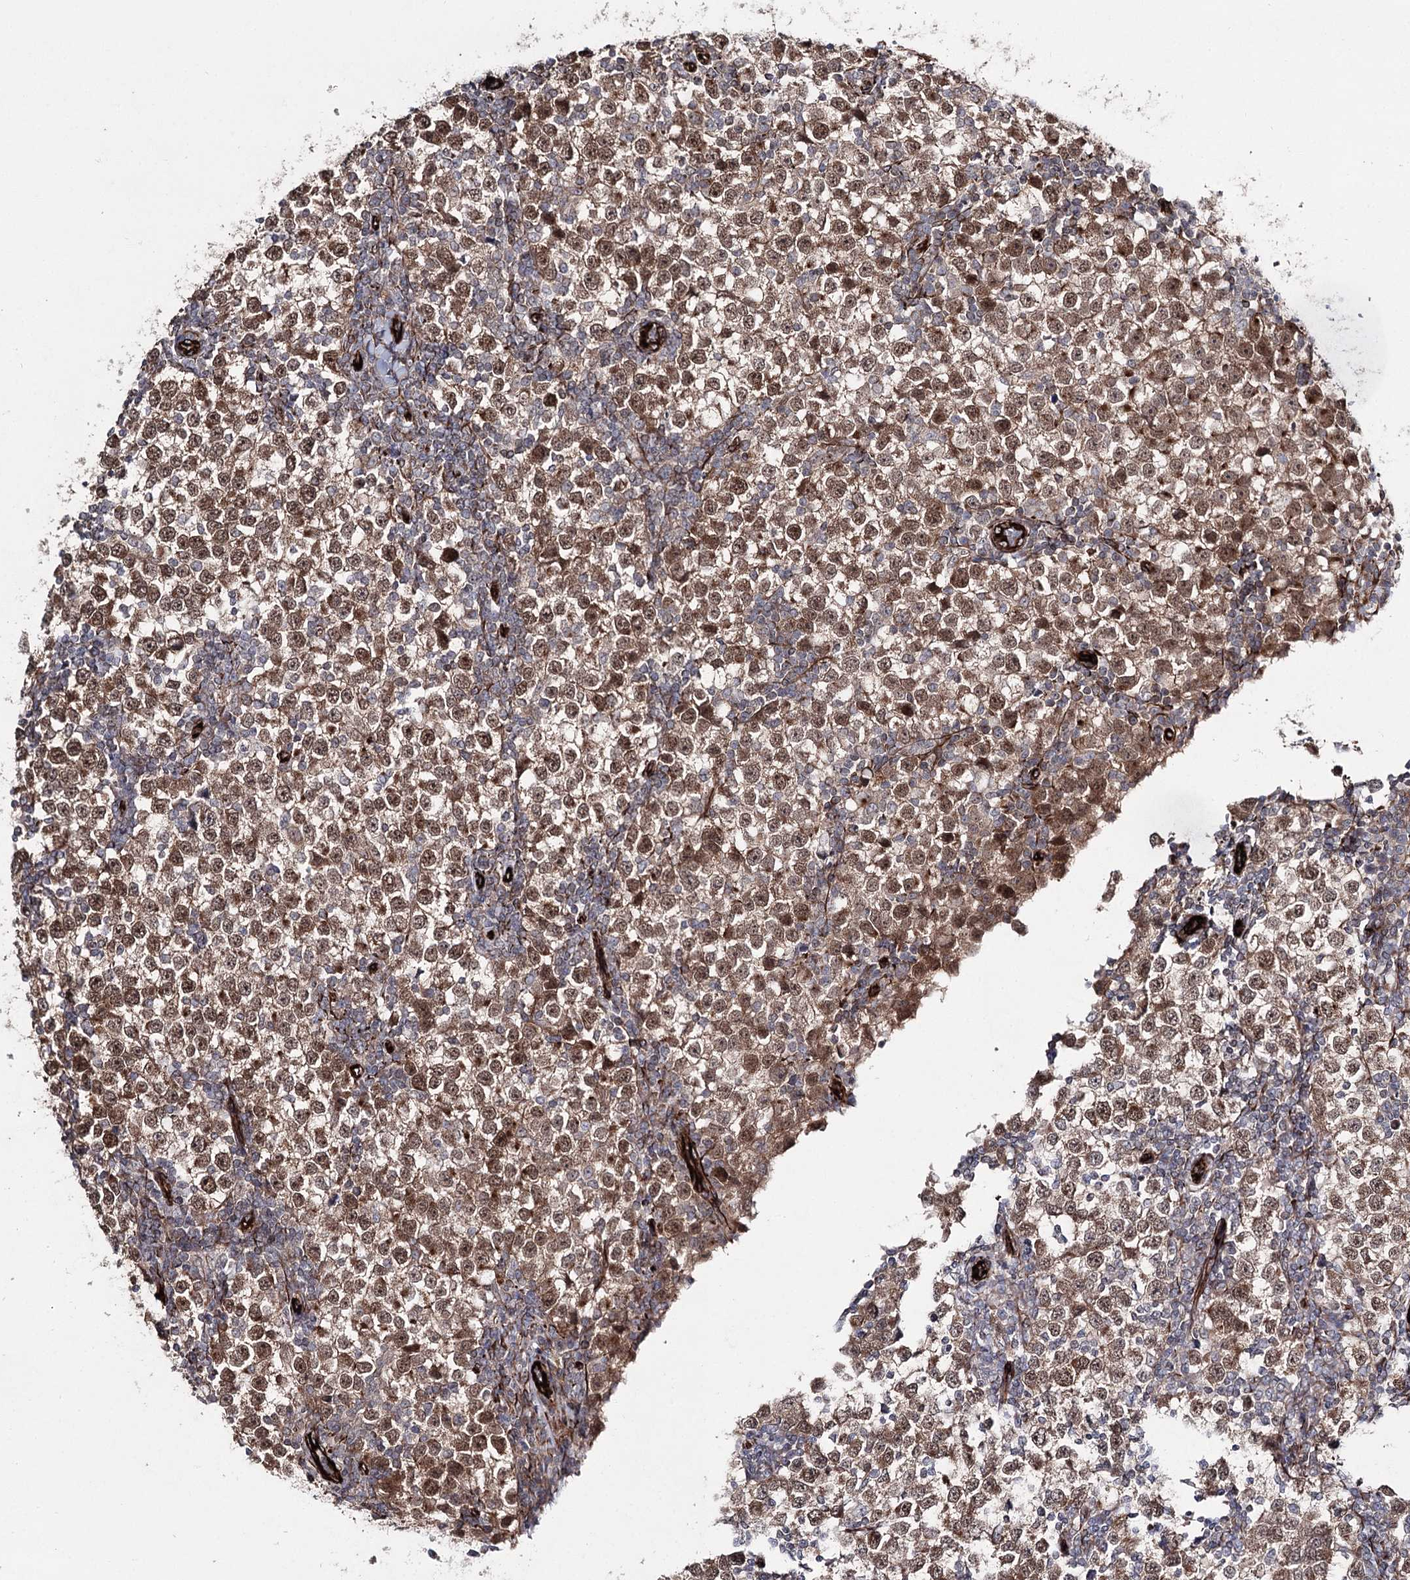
{"staining": {"intensity": "moderate", "quantity": ">75%", "location": "nuclear"}, "tissue": "testis cancer", "cell_type": "Tumor cells", "image_type": "cancer", "snomed": [{"axis": "morphology", "description": "Seminoma, NOS"}, {"axis": "topography", "description": "Testis"}], "caption": "Seminoma (testis) was stained to show a protein in brown. There is medium levels of moderate nuclear staining in approximately >75% of tumor cells.", "gene": "MIB1", "patient": {"sex": "male", "age": 65}}